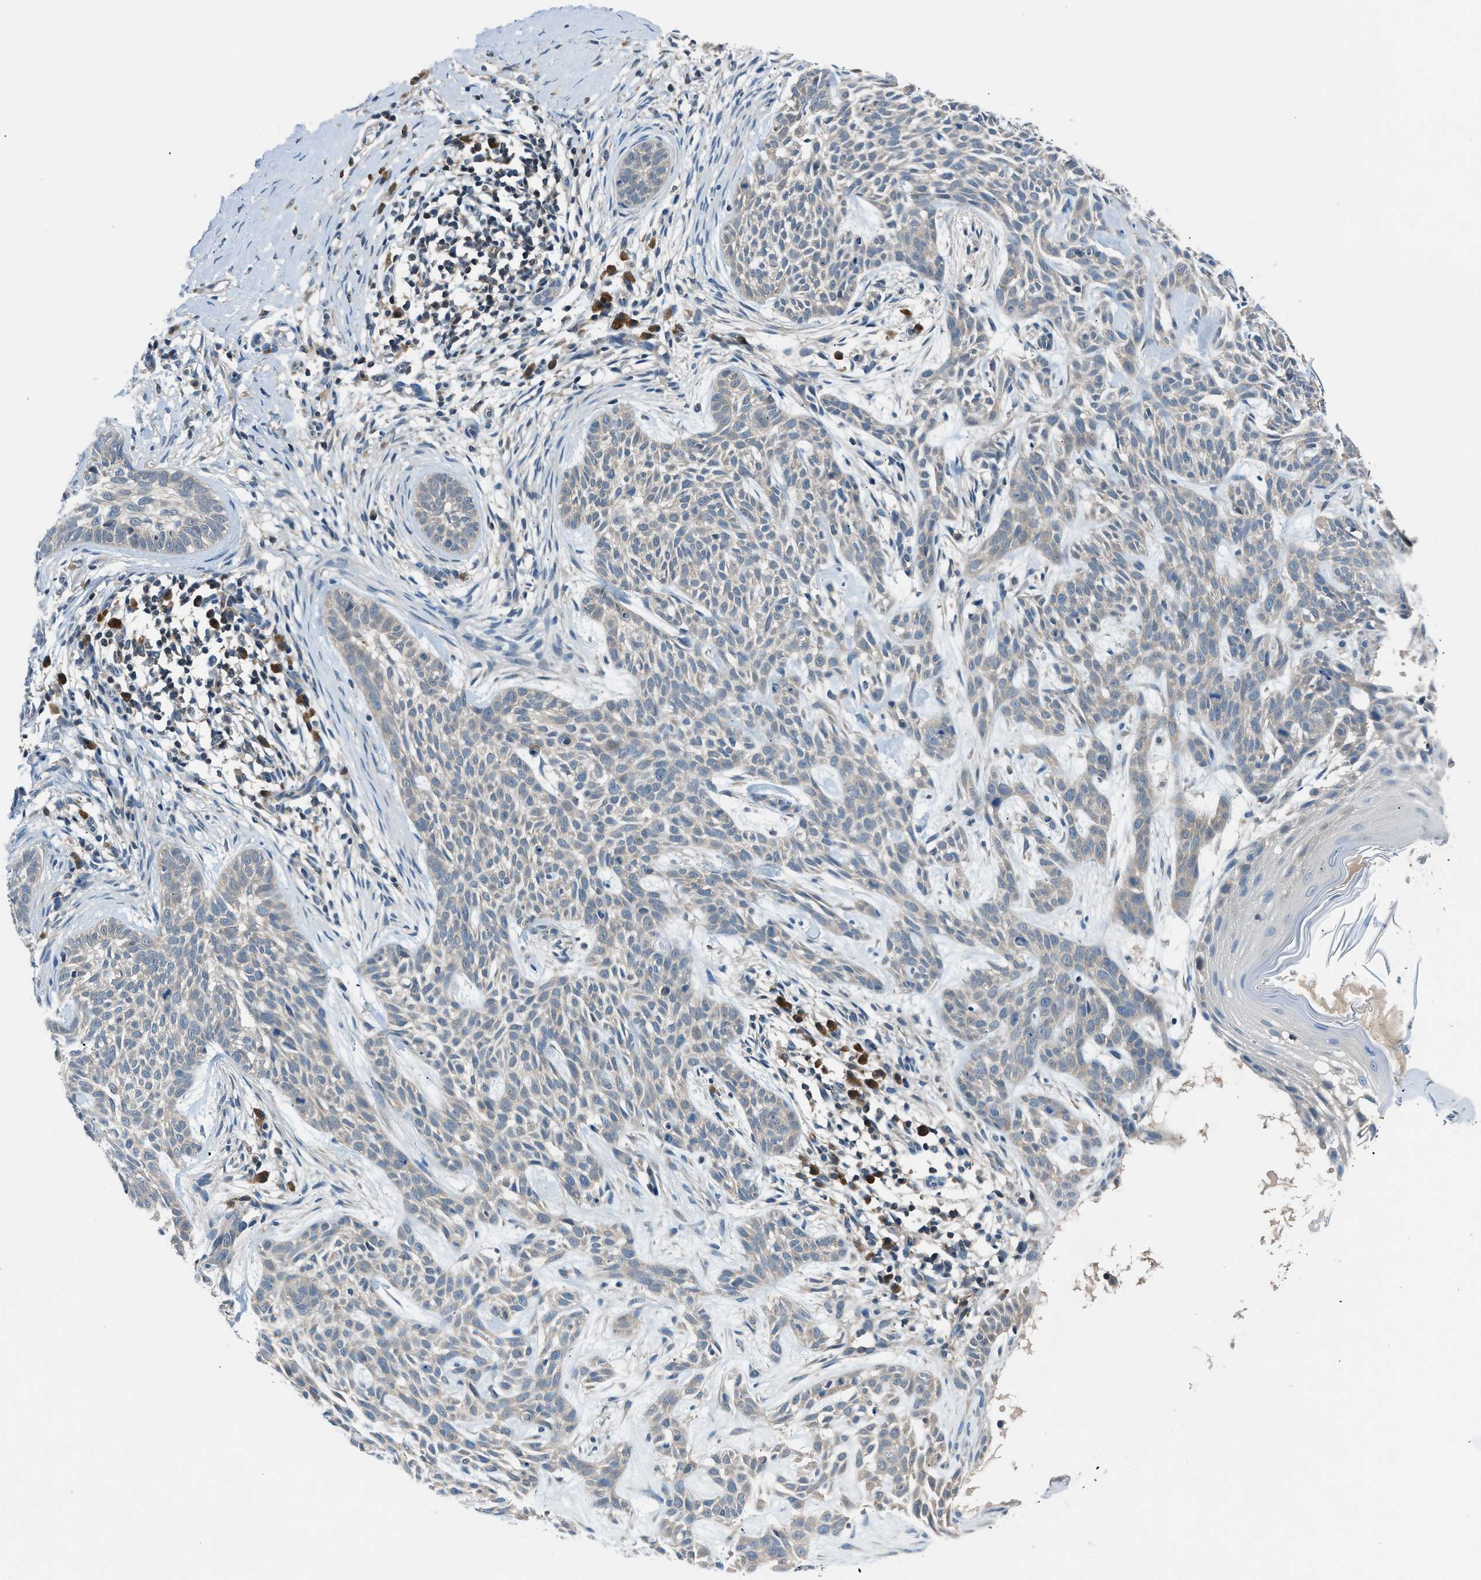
{"staining": {"intensity": "negative", "quantity": "none", "location": "none"}, "tissue": "skin cancer", "cell_type": "Tumor cells", "image_type": "cancer", "snomed": [{"axis": "morphology", "description": "Basal cell carcinoma"}, {"axis": "topography", "description": "Skin"}], "caption": "A high-resolution micrograph shows immunohistochemistry (IHC) staining of basal cell carcinoma (skin), which demonstrates no significant positivity in tumor cells.", "gene": "ACP1", "patient": {"sex": "female", "age": 59}}